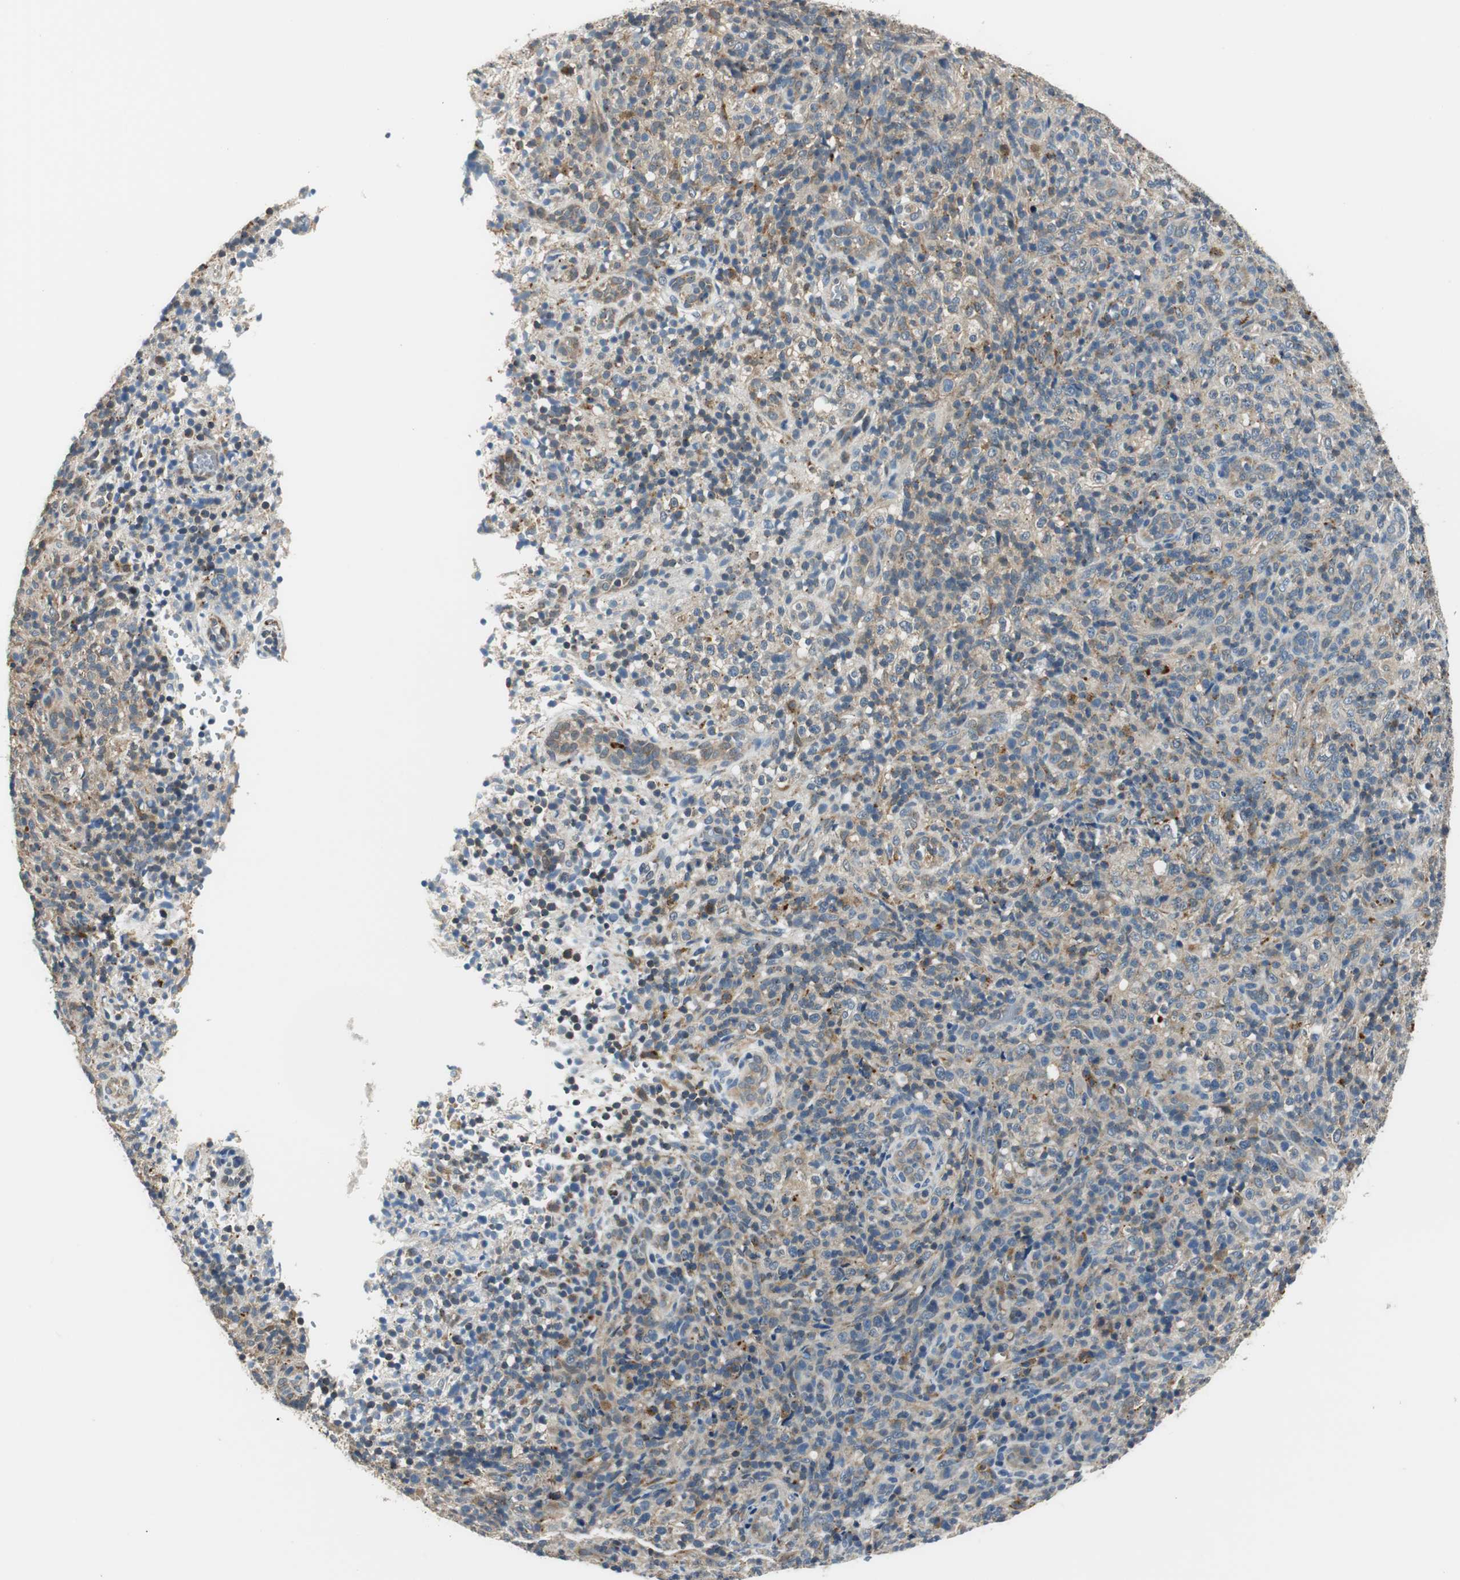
{"staining": {"intensity": "weak", "quantity": "25%-75%", "location": "cytoplasmic/membranous"}, "tissue": "lymphoma", "cell_type": "Tumor cells", "image_type": "cancer", "snomed": [{"axis": "morphology", "description": "Malignant lymphoma, non-Hodgkin's type, High grade"}, {"axis": "topography", "description": "Lymph node"}], "caption": "A photomicrograph of human high-grade malignant lymphoma, non-Hodgkin's type stained for a protein displays weak cytoplasmic/membranous brown staining in tumor cells. The protein is stained brown, and the nuclei are stained in blue (DAB (3,3'-diaminobenzidine) IHC with brightfield microscopy, high magnification).", "gene": "NIT1", "patient": {"sex": "female", "age": 76}}